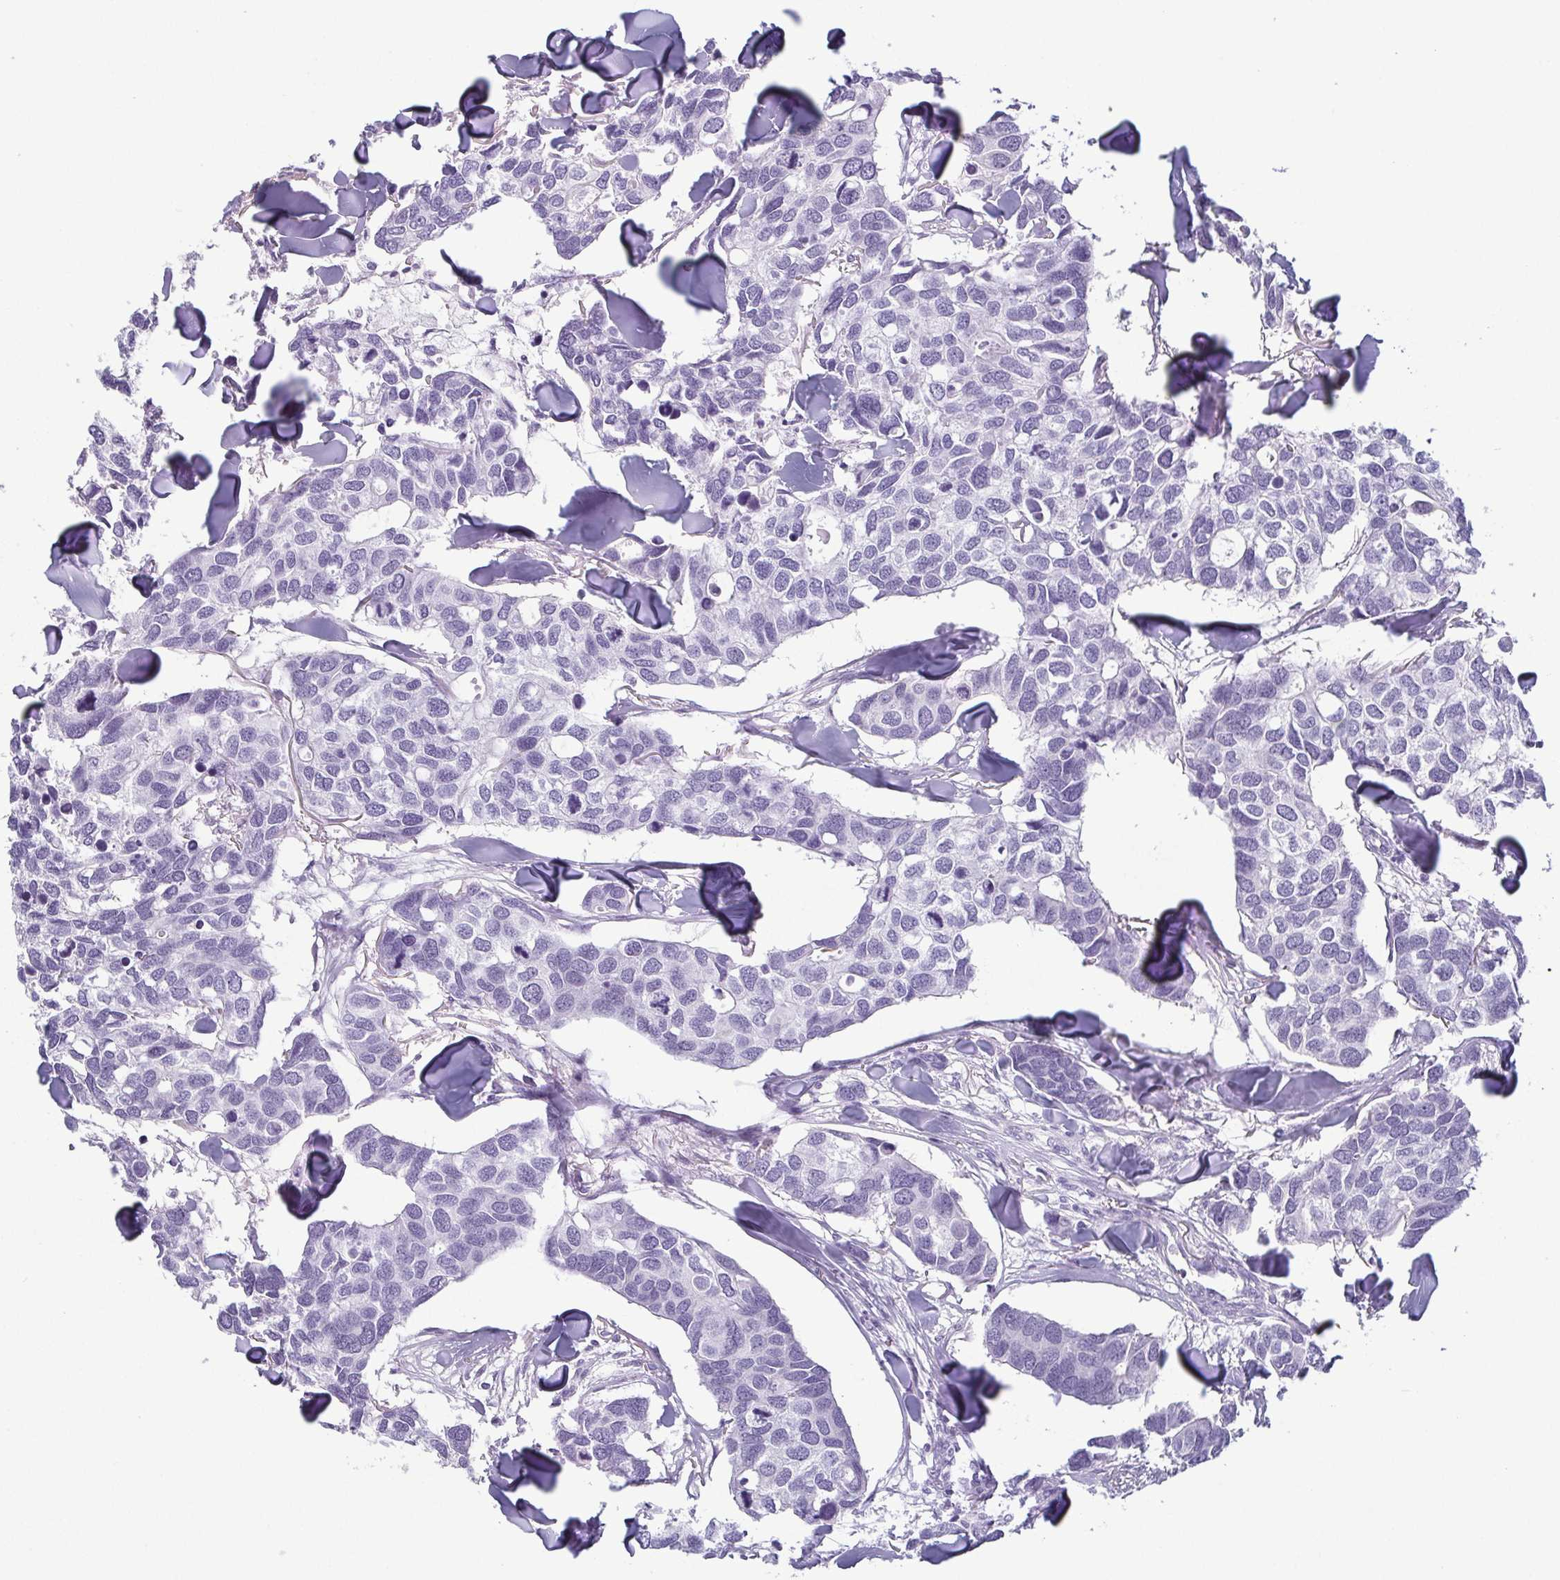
{"staining": {"intensity": "negative", "quantity": "none", "location": "none"}, "tissue": "breast cancer", "cell_type": "Tumor cells", "image_type": "cancer", "snomed": [{"axis": "morphology", "description": "Duct carcinoma"}, {"axis": "topography", "description": "Breast"}], "caption": "A high-resolution micrograph shows immunohistochemistry staining of breast cancer (intraductal carcinoma), which demonstrates no significant expression in tumor cells. (Stains: DAB (3,3'-diaminobenzidine) IHC with hematoxylin counter stain, Microscopy: brightfield microscopy at high magnification).", "gene": "KRT78", "patient": {"sex": "female", "age": 83}}